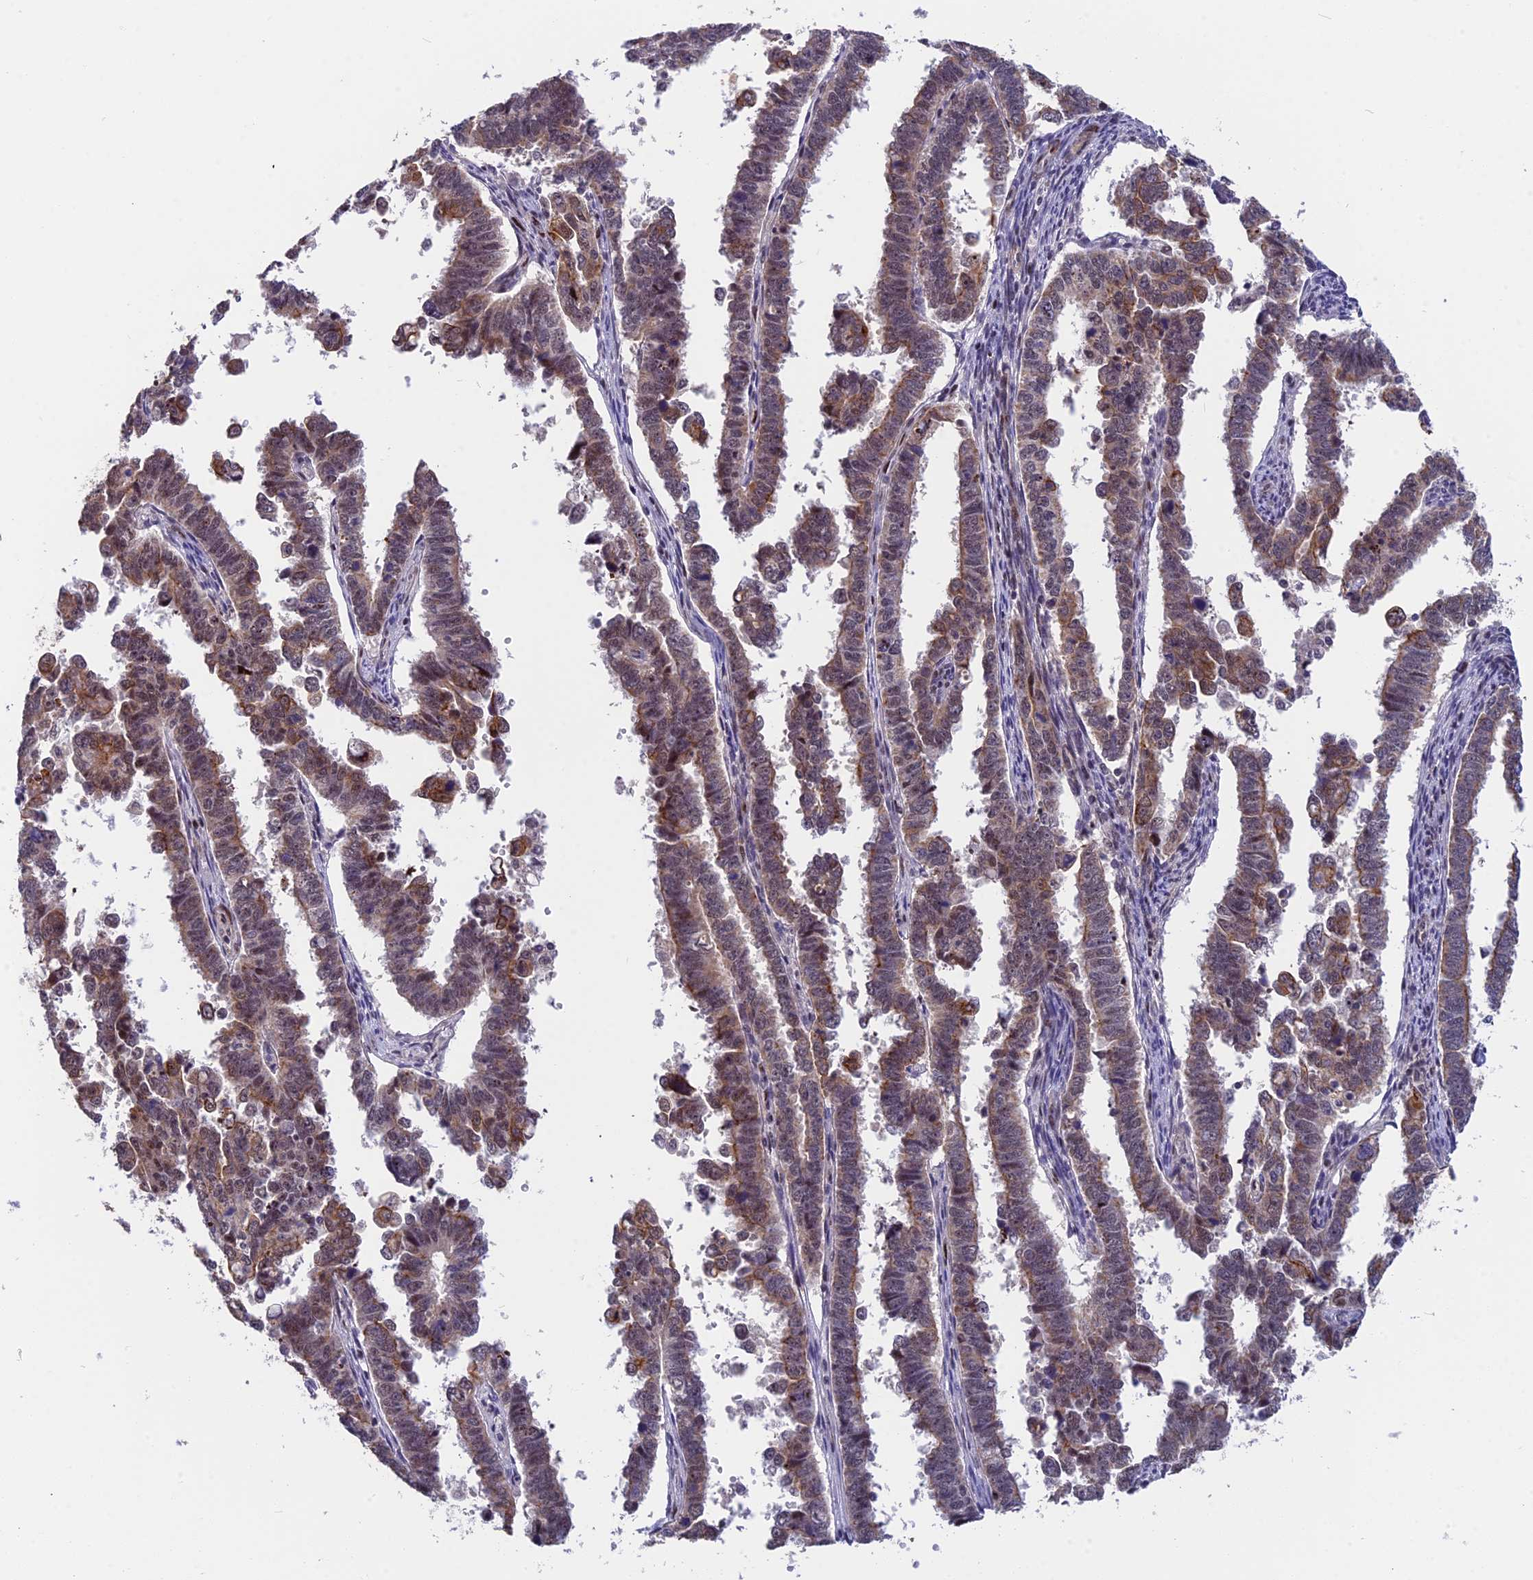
{"staining": {"intensity": "moderate", "quantity": "25%-75%", "location": "cytoplasmic/membranous"}, "tissue": "endometrial cancer", "cell_type": "Tumor cells", "image_type": "cancer", "snomed": [{"axis": "morphology", "description": "Adenocarcinoma, NOS"}, {"axis": "topography", "description": "Endometrium"}], "caption": "Immunohistochemical staining of human endometrial cancer exhibits medium levels of moderate cytoplasmic/membranous staining in approximately 25%-75% of tumor cells. The staining was performed using DAB (3,3'-diaminobenzidine) to visualize the protein expression in brown, while the nuclei were stained in blue with hematoxylin (Magnification: 20x).", "gene": "ANKRD34B", "patient": {"sex": "female", "age": 75}}